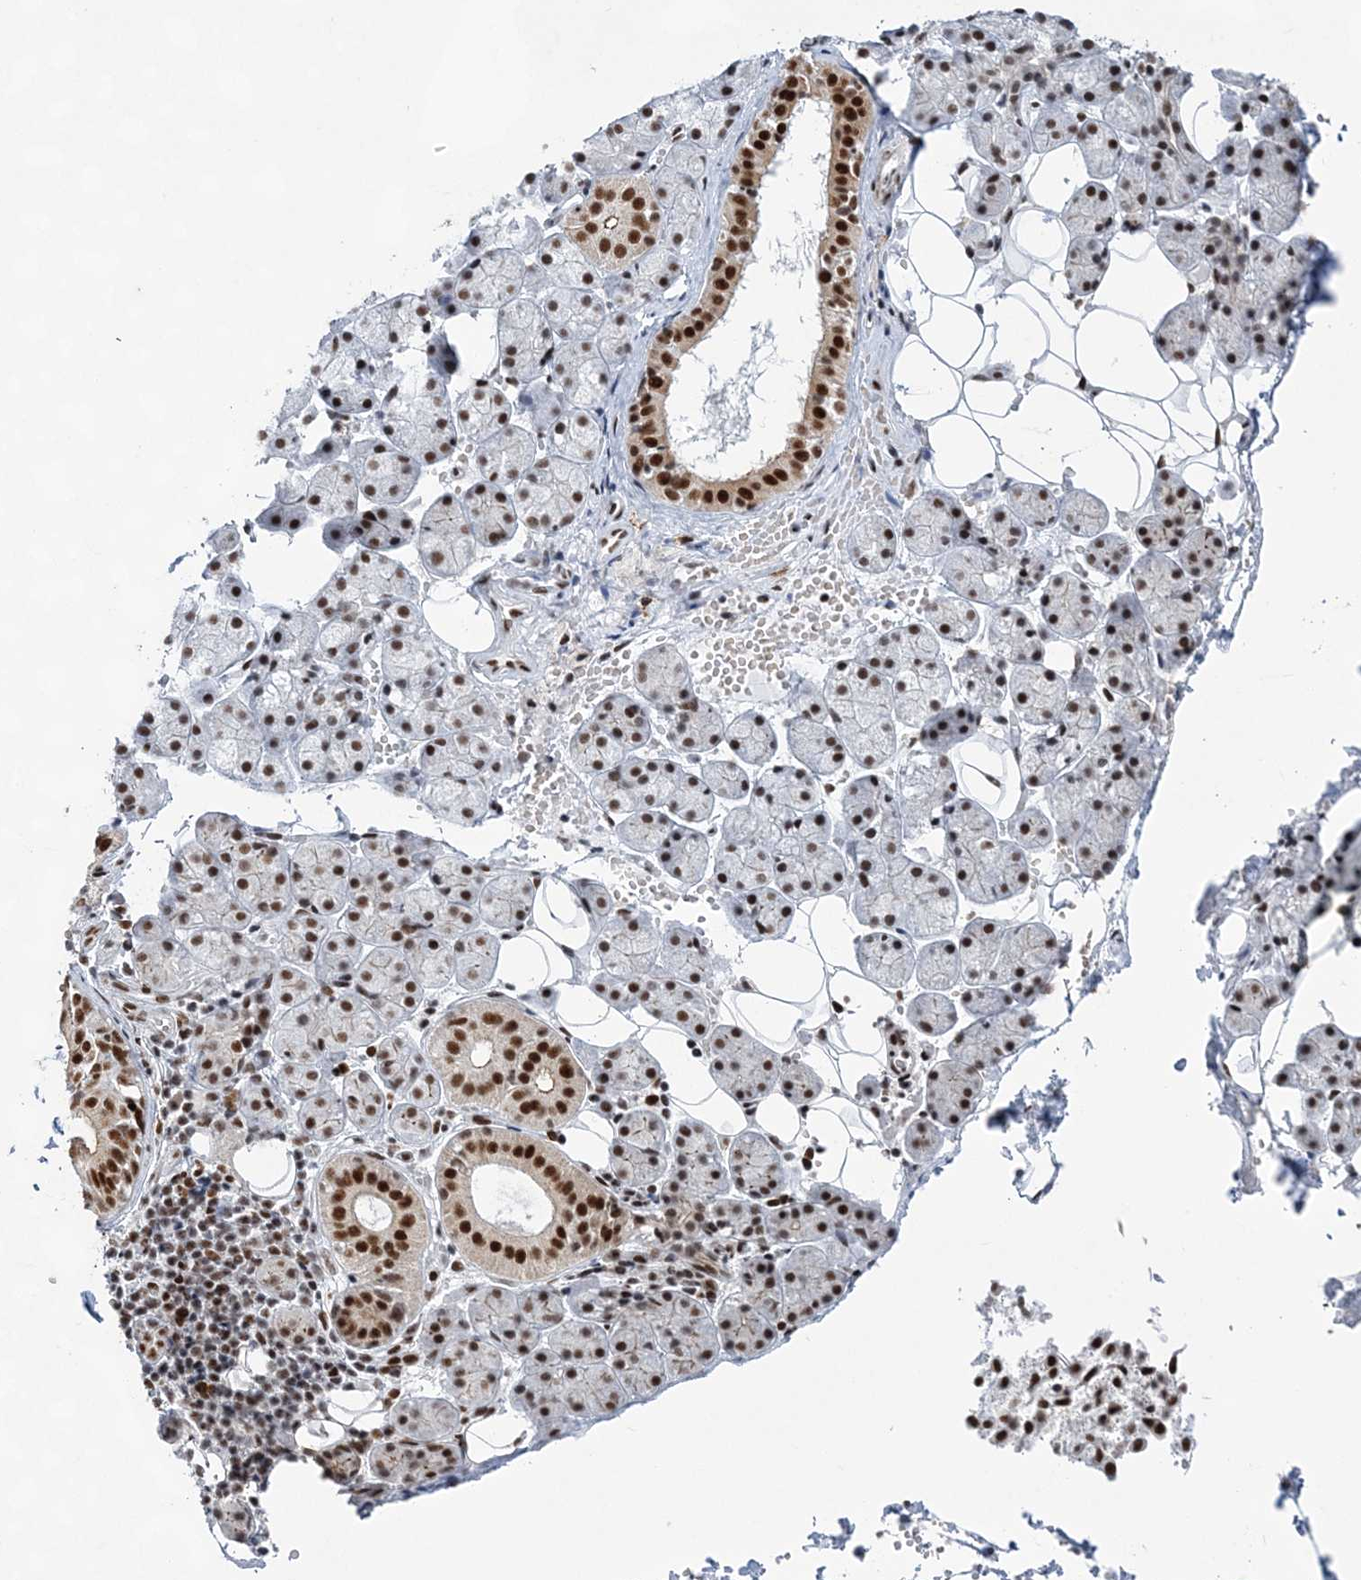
{"staining": {"intensity": "strong", "quantity": "<25%", "location": "nuclear"}, "tissue": "salivary gland", "cell_type": "Glandular cells", "image_type": "normal", "snomed": [{"axis": "morphology", "description": "Normal tissue, NOS"}, {"axis": "topography", "description": "Salivary gland"}], "caption": "Approximately <25% of glandular cells in unremarkable human salivary gland demonstrate strong nuclear protein staining as visualized by brown immunohistochemical staining.", "gene": "ZBTB7A", "patient": {"sex": "female", "age": 33}}